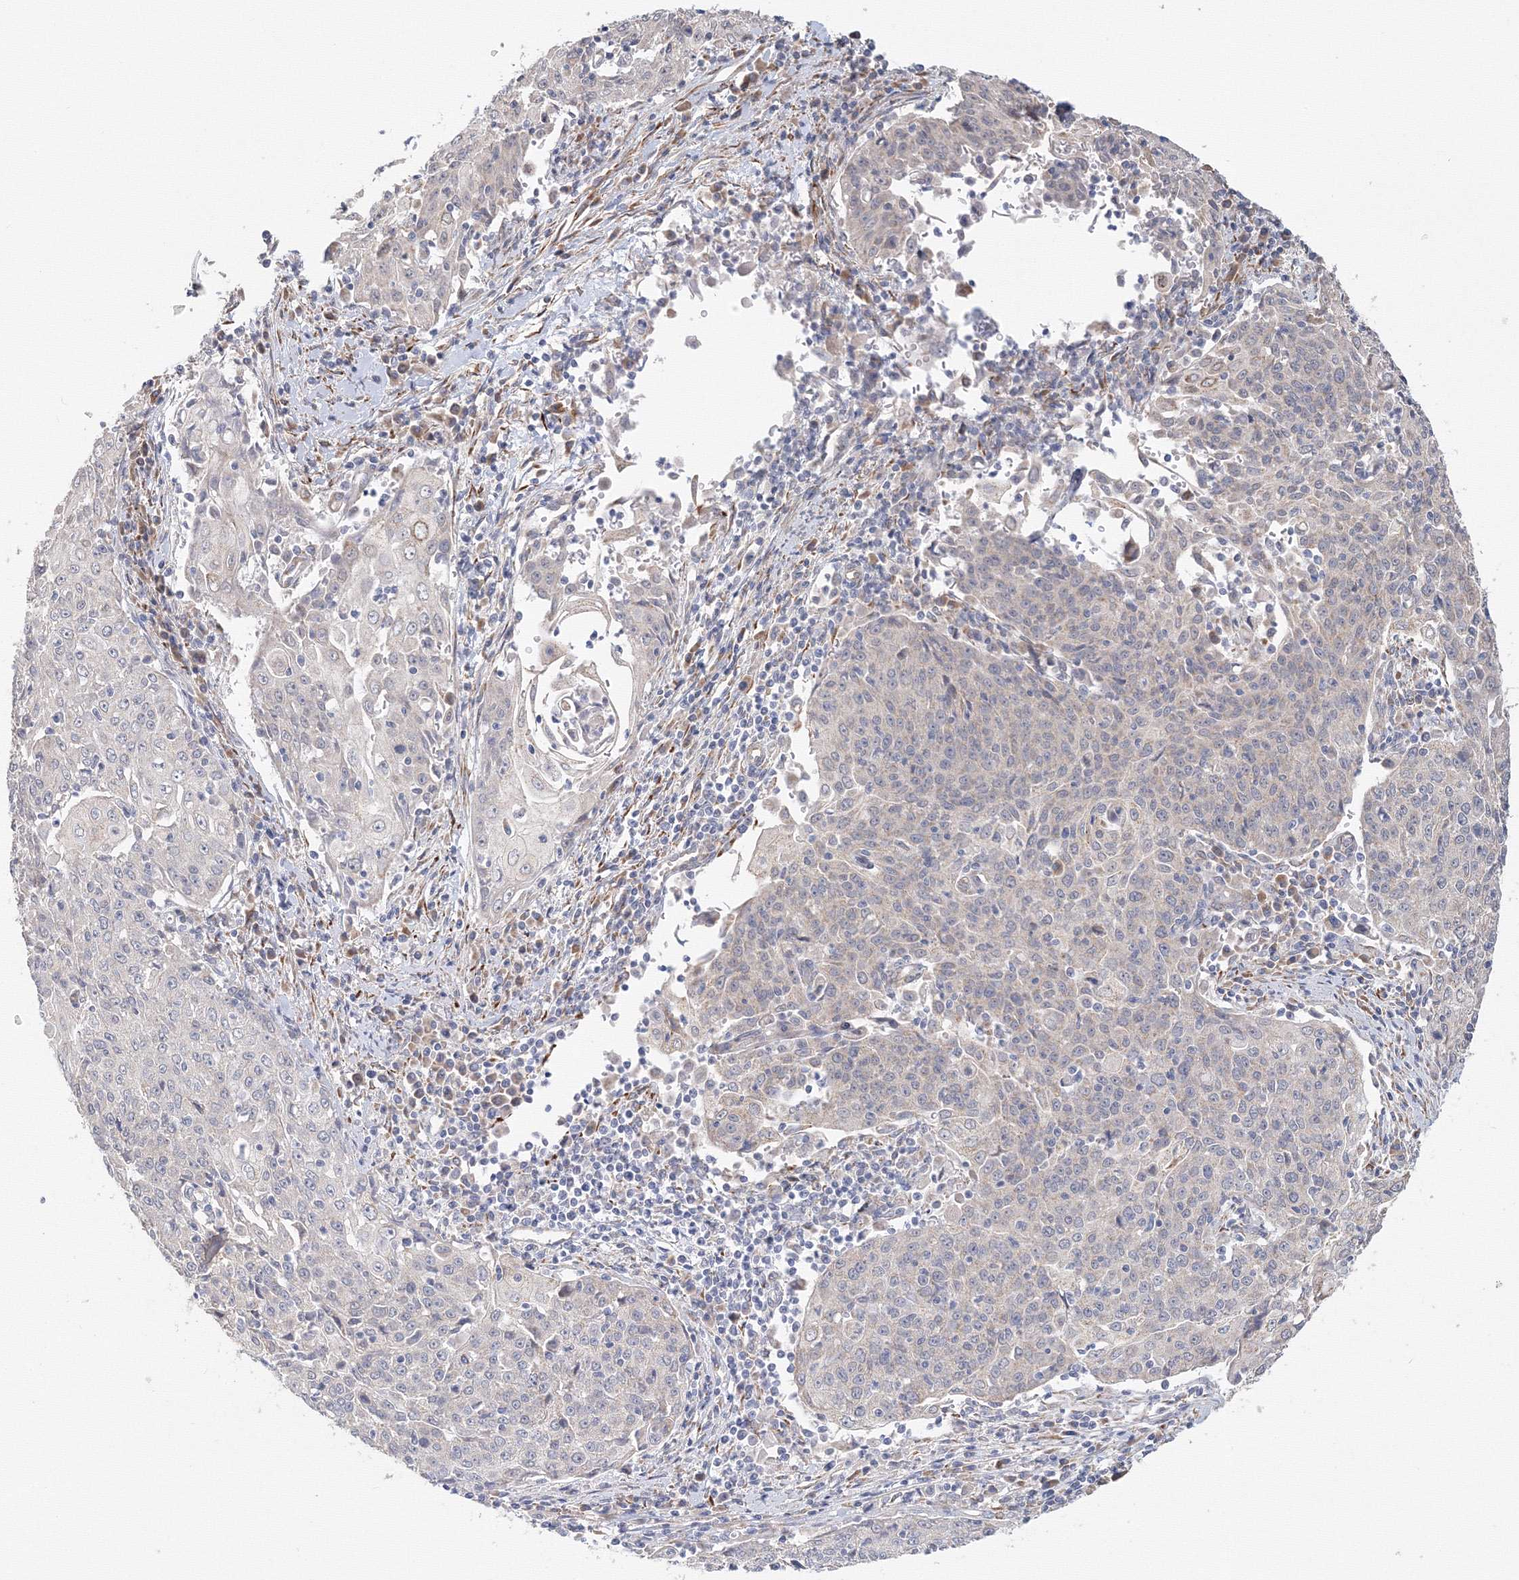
{"staining": {"intensity": "negative", "quantity": "none", "location": "none"}, "tissue": "cervical cancer", "cell_type": "Tumor cells", "image_type": "cancer", "snomed": [{"axis": "morphology", "description": "Squamous cell carcinoma, NOS"}, {"axis": "topography", "description": "Cervix"}], "caption": "High power microscopy histopathology image of an immunohistochemistry (IHC) photomicrograph of squamous cell carcinoma (cervical), revealing no significant positivity in tumor cells.", "gene": "DHRS12", "patient": {"sex": "female", "age": 48}}